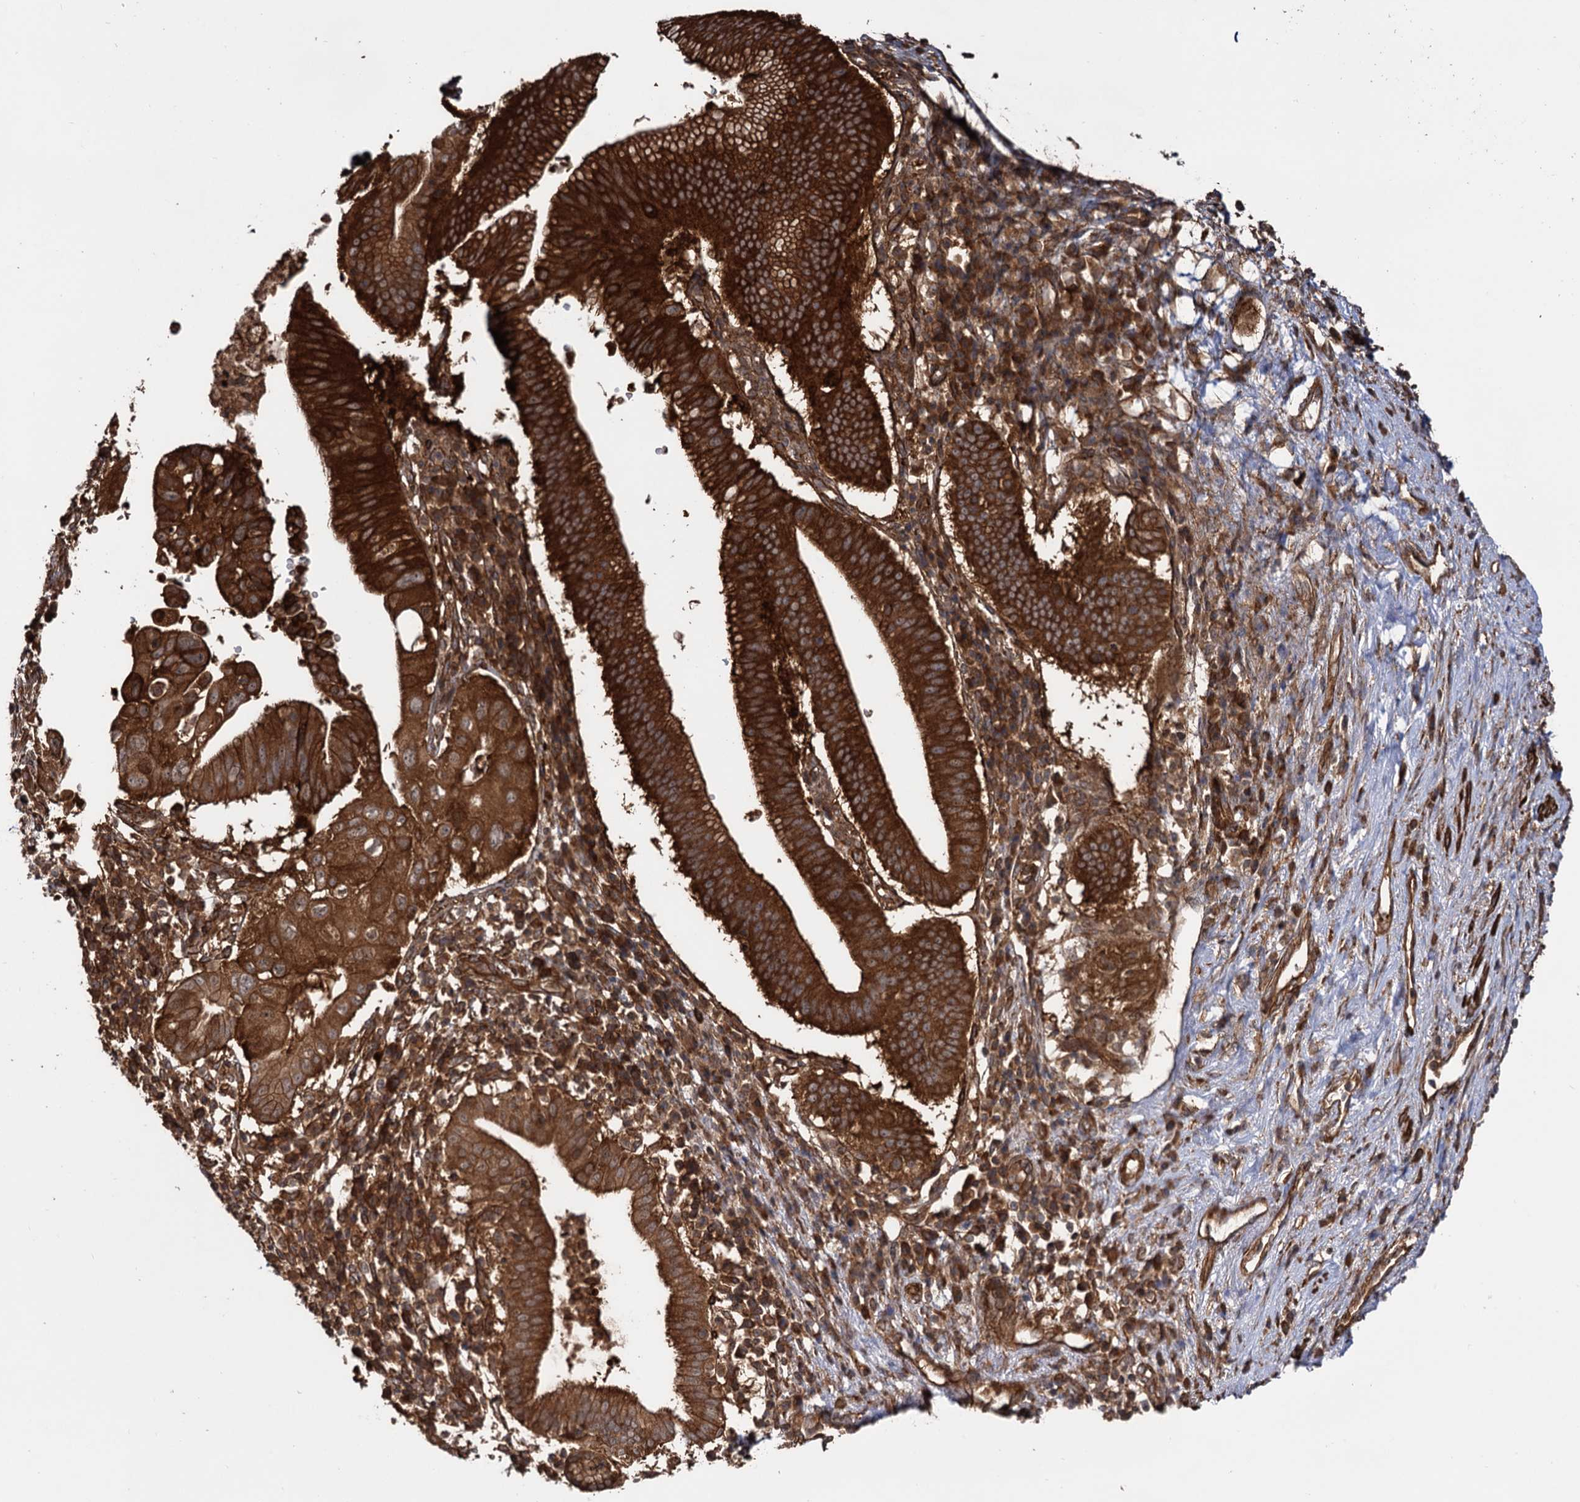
{"staining": {"intensity": "strong", "quantity": ">75%", "location": "cytoplasmic/membranous"}, "tissue": "pancreatic cancer", "cell_type": "Tumor cells", "image_type": "cancer", "snomed": [{"axis": "morphology", "description": "Adenocarcinoma, NOS"}, {"axis": "topography", "description": "Pancreas"}], "caption": "Tumor cells show high levels of strong cytoplasmic/membranous positivity in about >75% of cells in pancreatic adenocarcinoma. Nuclei are stained in blue.", "gene": "ATP8B4", "patient": {"sex": "male", "age": 68}}